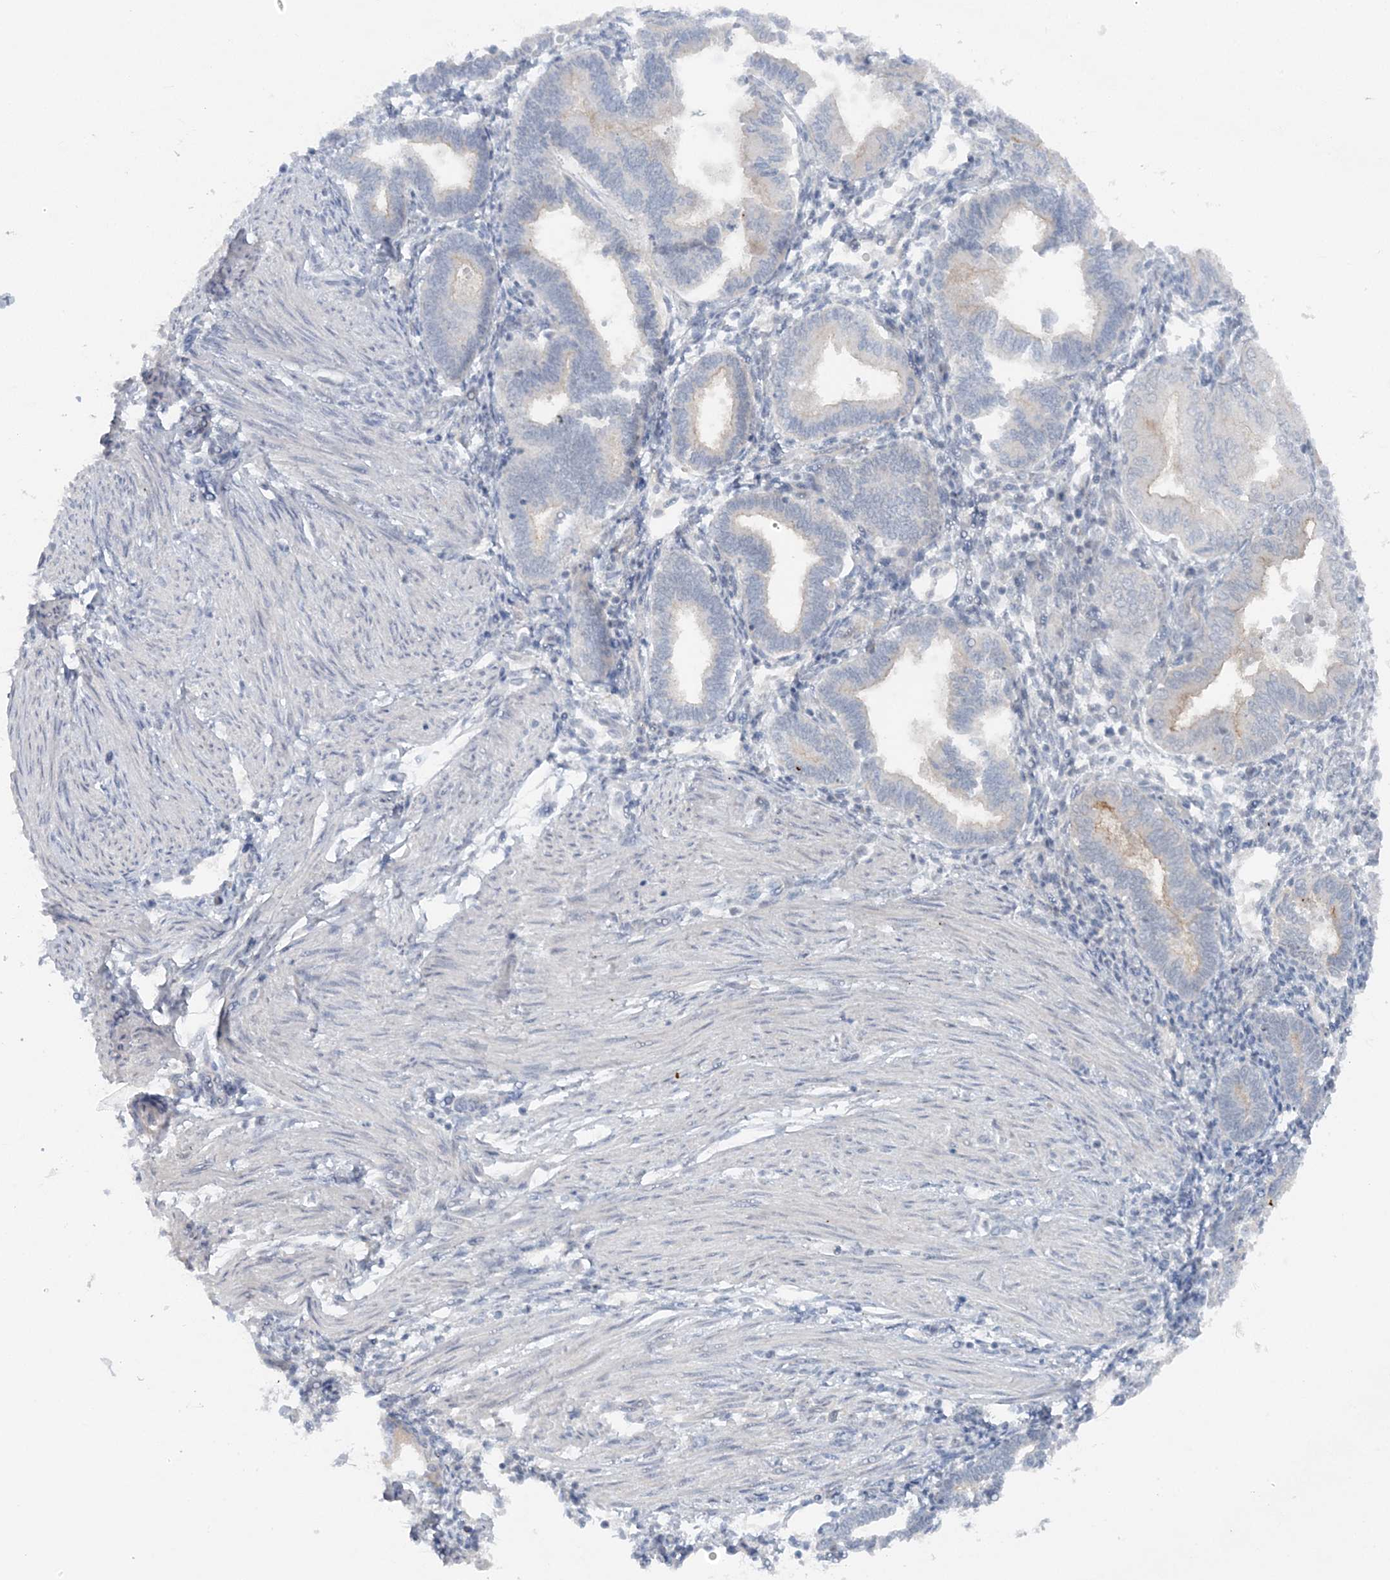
{"staining": {"intensity": "negative", "quantity": "none", "location": "none"}, "tissue": "endometrium", "cell_type": "Cells in endometrial stroma", "image_type": "normal", "snomed": [{"axis": "morphology", "description": "Normal tissue, NOS"}, {"axis": "topography", "description": "Endometrium"}], "caption": "The immunohistochemistry (IHC) micrograph has no significant staining in cells in endometrial stroma of endometrium. (DAB (3,3'-diaminobenzidine) immunohistochemistry, high magnification).", "gene": "ATP11A", "patient": {"sex": "female", "age": 53}}